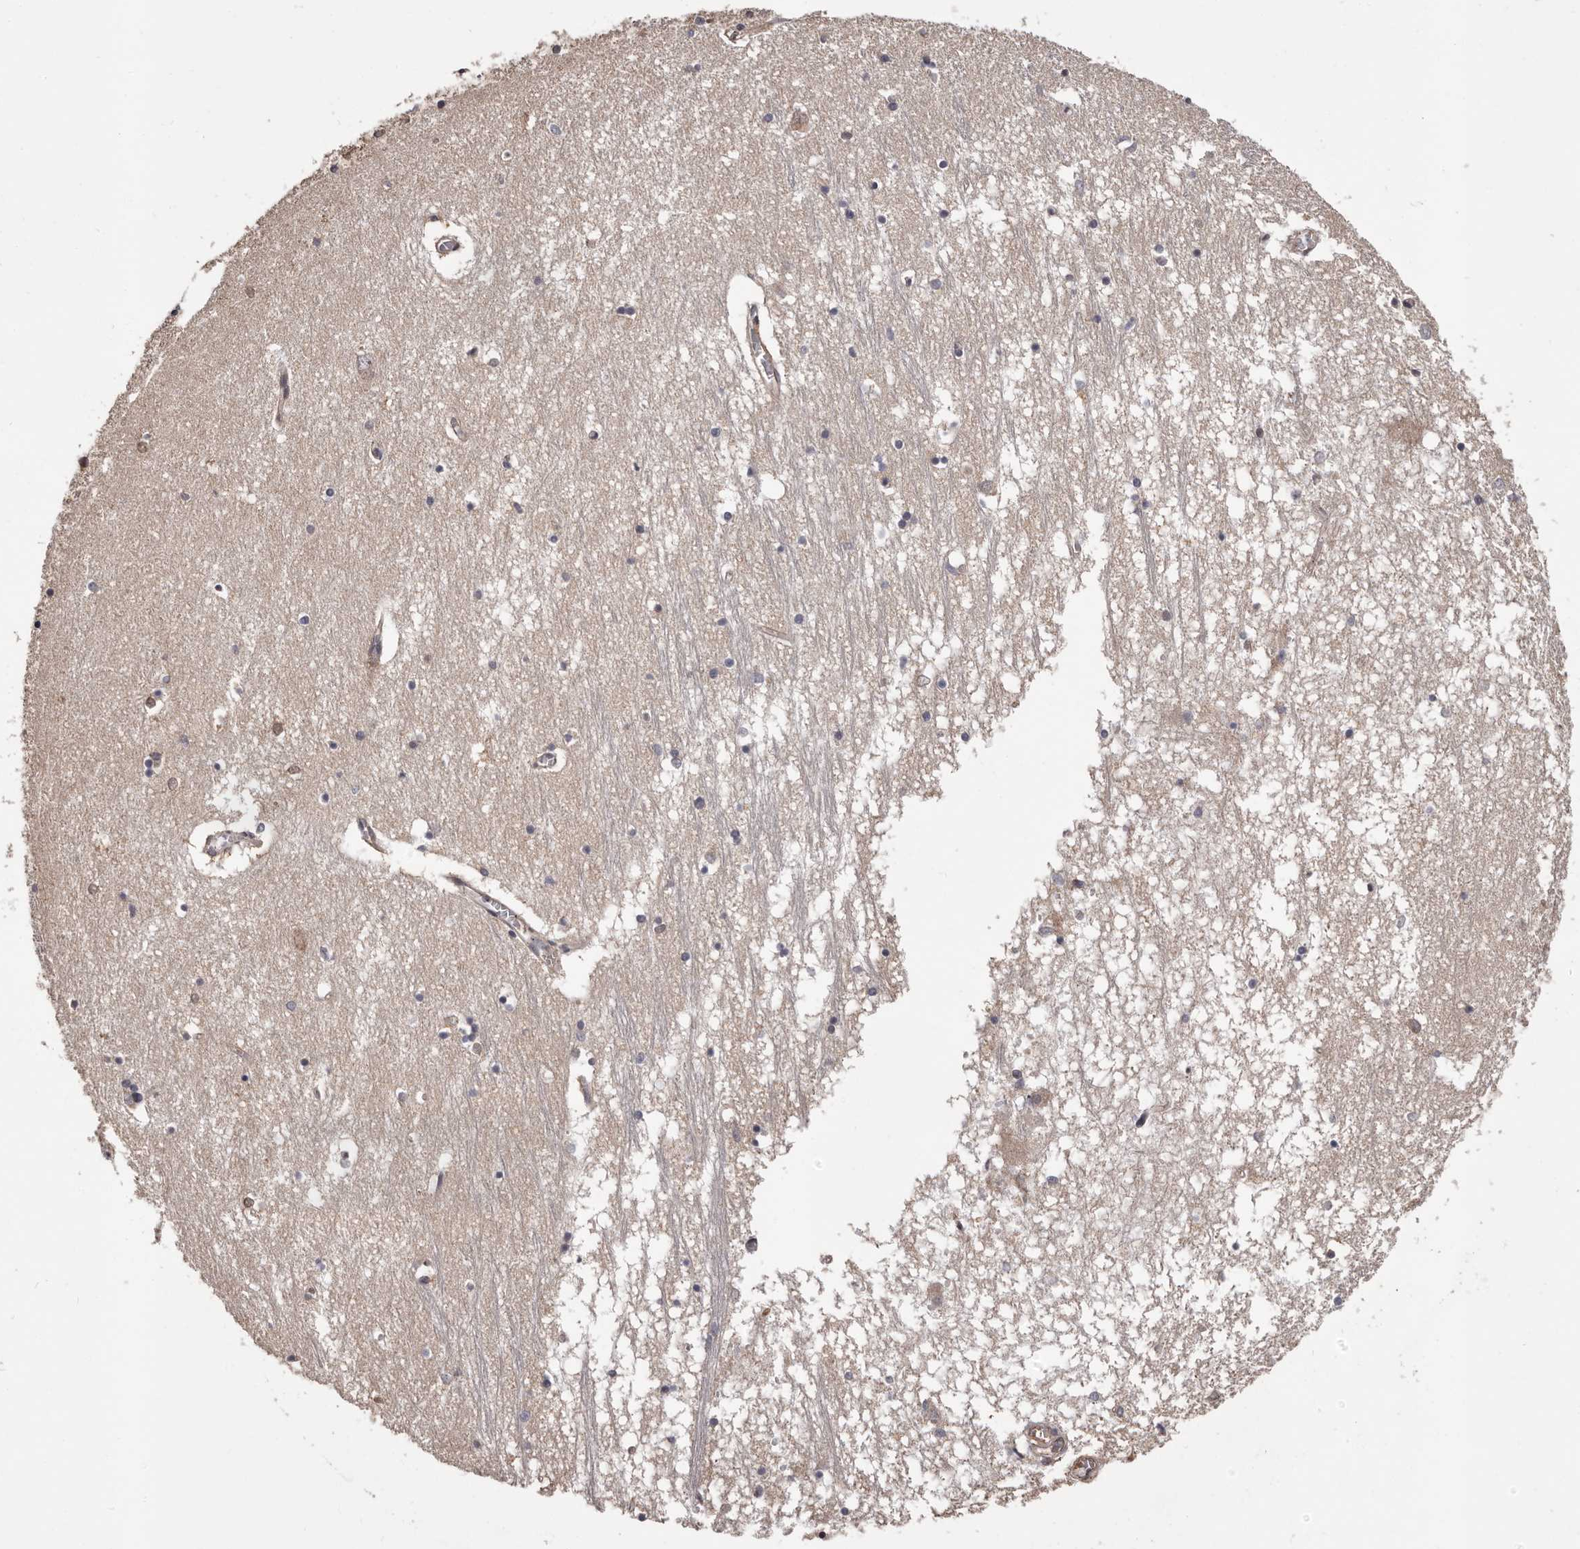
{"staining": {"intensity": "negative", "quantity": "none", "location": "none"}, "tissue": "hippocampus", "cell_type": "Glial cells", "image_type": "normal", "snomed": [{"axis": "morphology", "description": "Normal tissue, NOS"}, {"axis": "topography", "description": "Hippocampus"}], "caption": "This micrograph is of normal hippocampus stained with IHC to label a protein in brown with the nuclei are counter-stained blue. There is no staining in glial cells.", "gene": "VPS37A", "patient": {"sex": "male", "age": 70}}